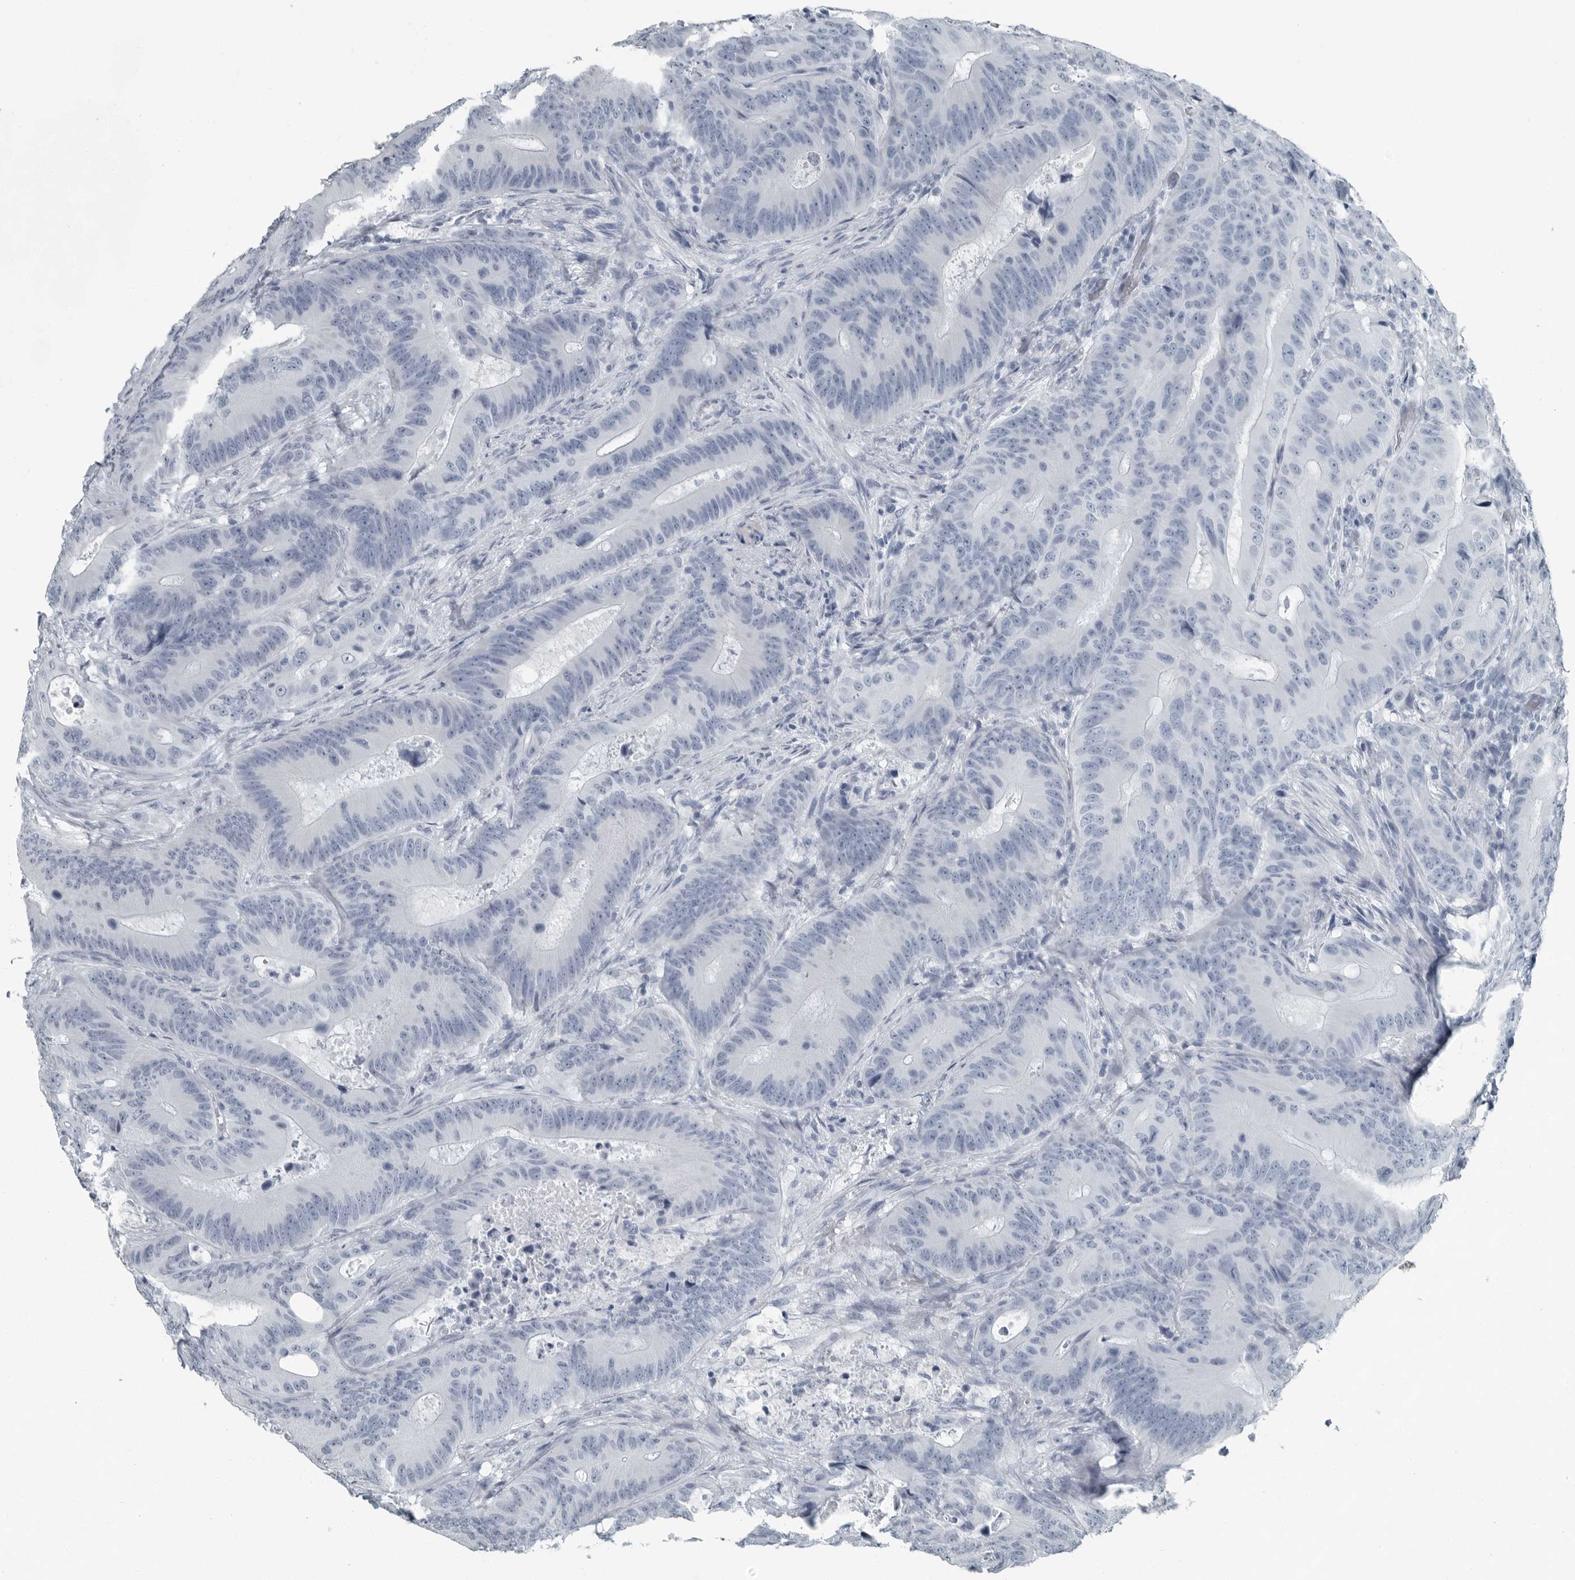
{"staining": {"intensity": "negative", "quantity": "none", "location": "none"}, "tissue": "colorectal cancer", "cell_type": "Tumor cells", "image_type": "cancer", "snomed": [{"axis": "morphology", "description": "Adenocarcinoma, NOS"}, {"axis": "topography", "description": "Colon"}], "caption": "DAB immunohistochemical staining of colorectal cancer displays no significant expression in tumor cells.", "gene": "FABP6", "patient": {"sex": "male", "age": 83}}